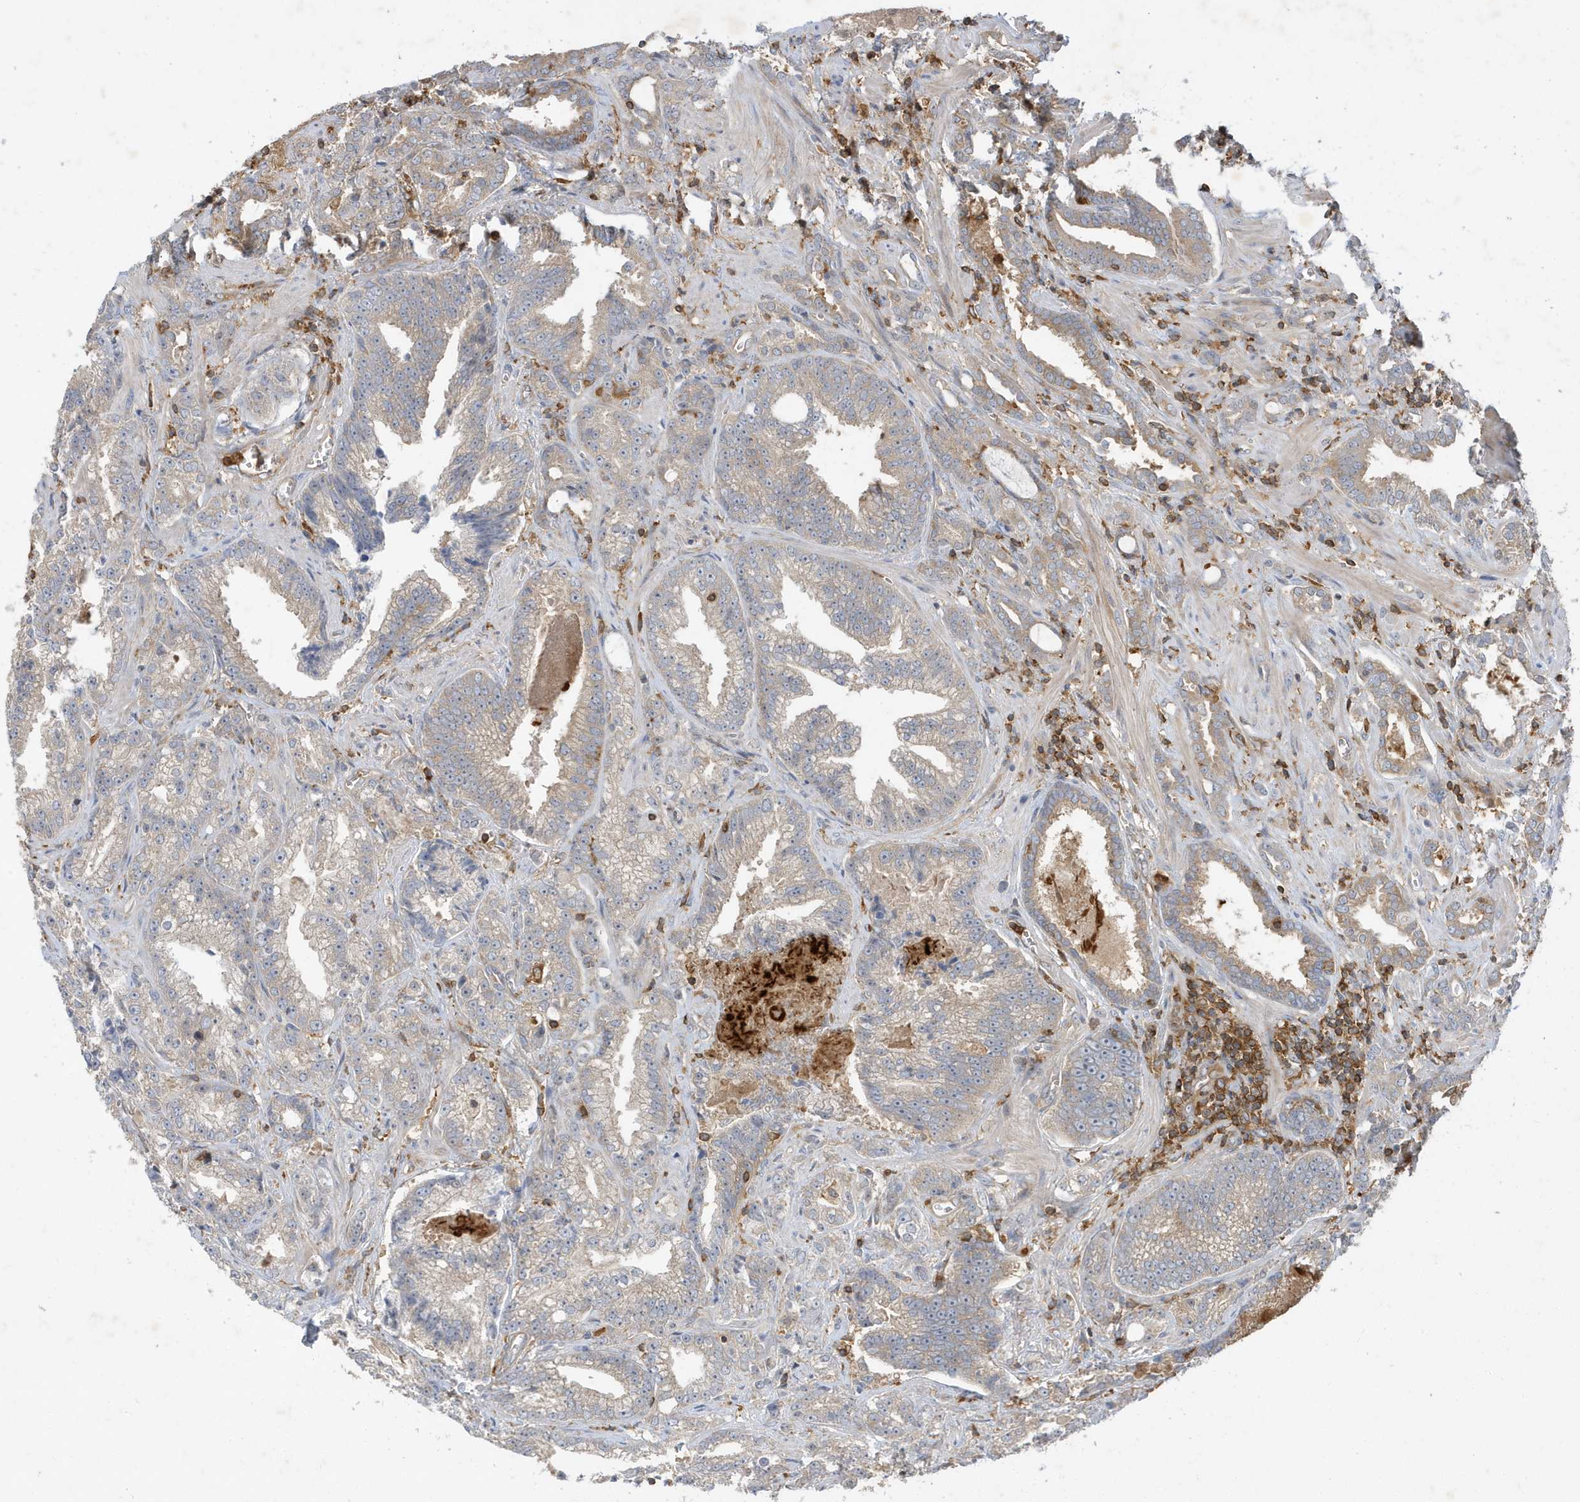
{"staining": {"intensity": "weak", "quantity": ">75%", "location": "cytoplasmic/membranous"}, "tissue": "prostate cancer", "cell_type": "Tumor cells", "image_type": "cancer", "snomed": [{"axis": "morphology", "description": "Adenocarcinoma, High grade"}, {"axis": "topography", "description": "Prostate and seminal vesicle, NOS"}], "caption": "Approximately >75% of tumor cells in prostate cancer display weak cytoplasmic/membranous protein staining as visualized by brown immunohistochemical staining.", "gene": "LAPTM4A", "patient": {"sex": "male", "age": 67}}